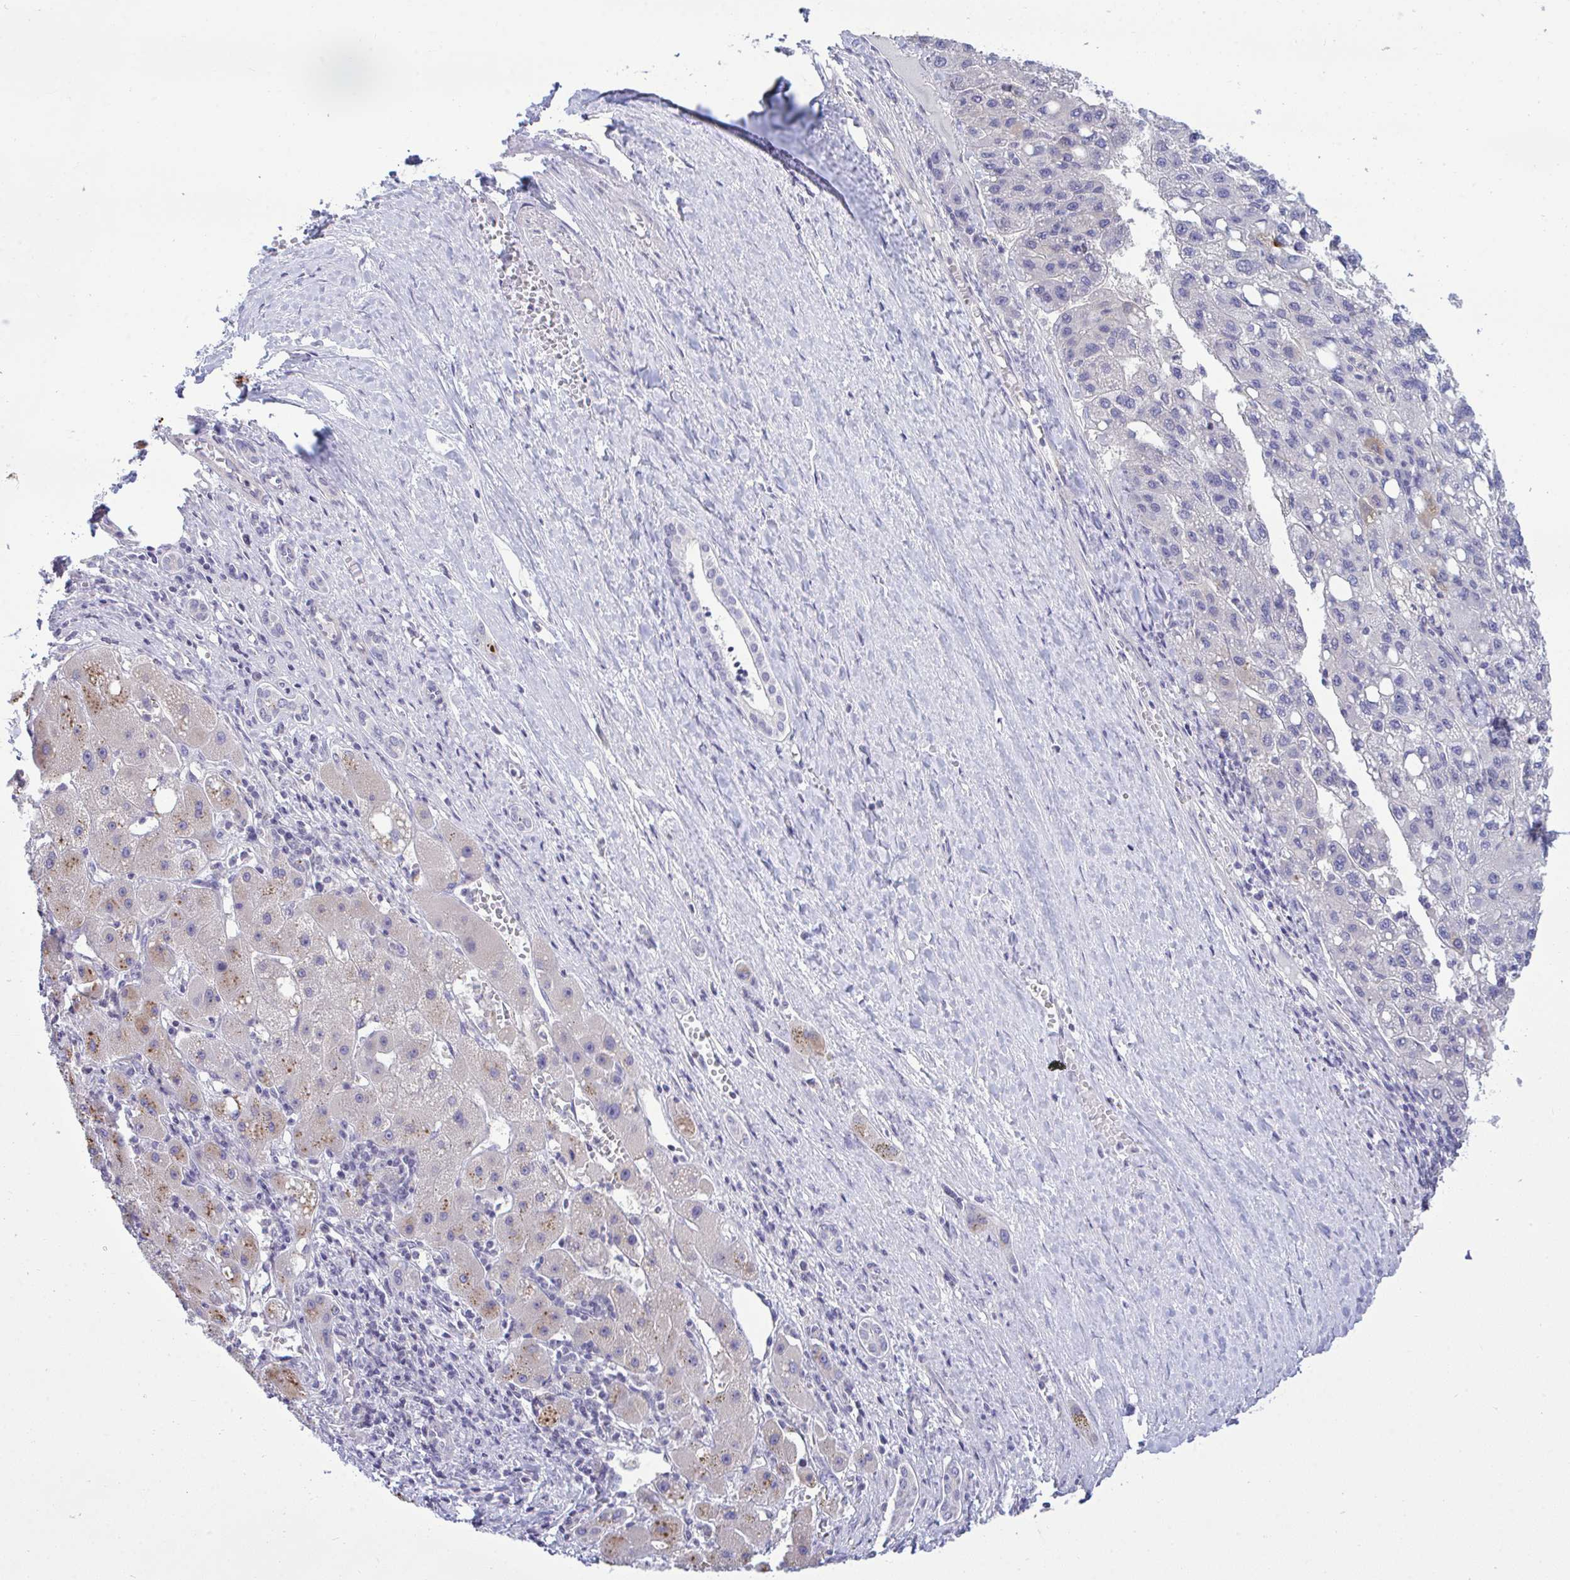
{"staining": {"intensity": "negative", "quantity": "none", "location": "none"}, "tissue": "liver cancer", "cell_type": "Tumor cells", "image_type": "cancer", "snomed": [{"axis": "morphology", "description": "Carcinoma, Hepatocellular, NOS"}, {"axis": "topography", "description": "Liver"}], "caption": "Liver cancer (hepatocellular carcinoma) stained for a protein using immunohistochemistry shows no staining tumor cells.", "gene": "PIGK", "patient": {"sex": "female", "age": 82}}